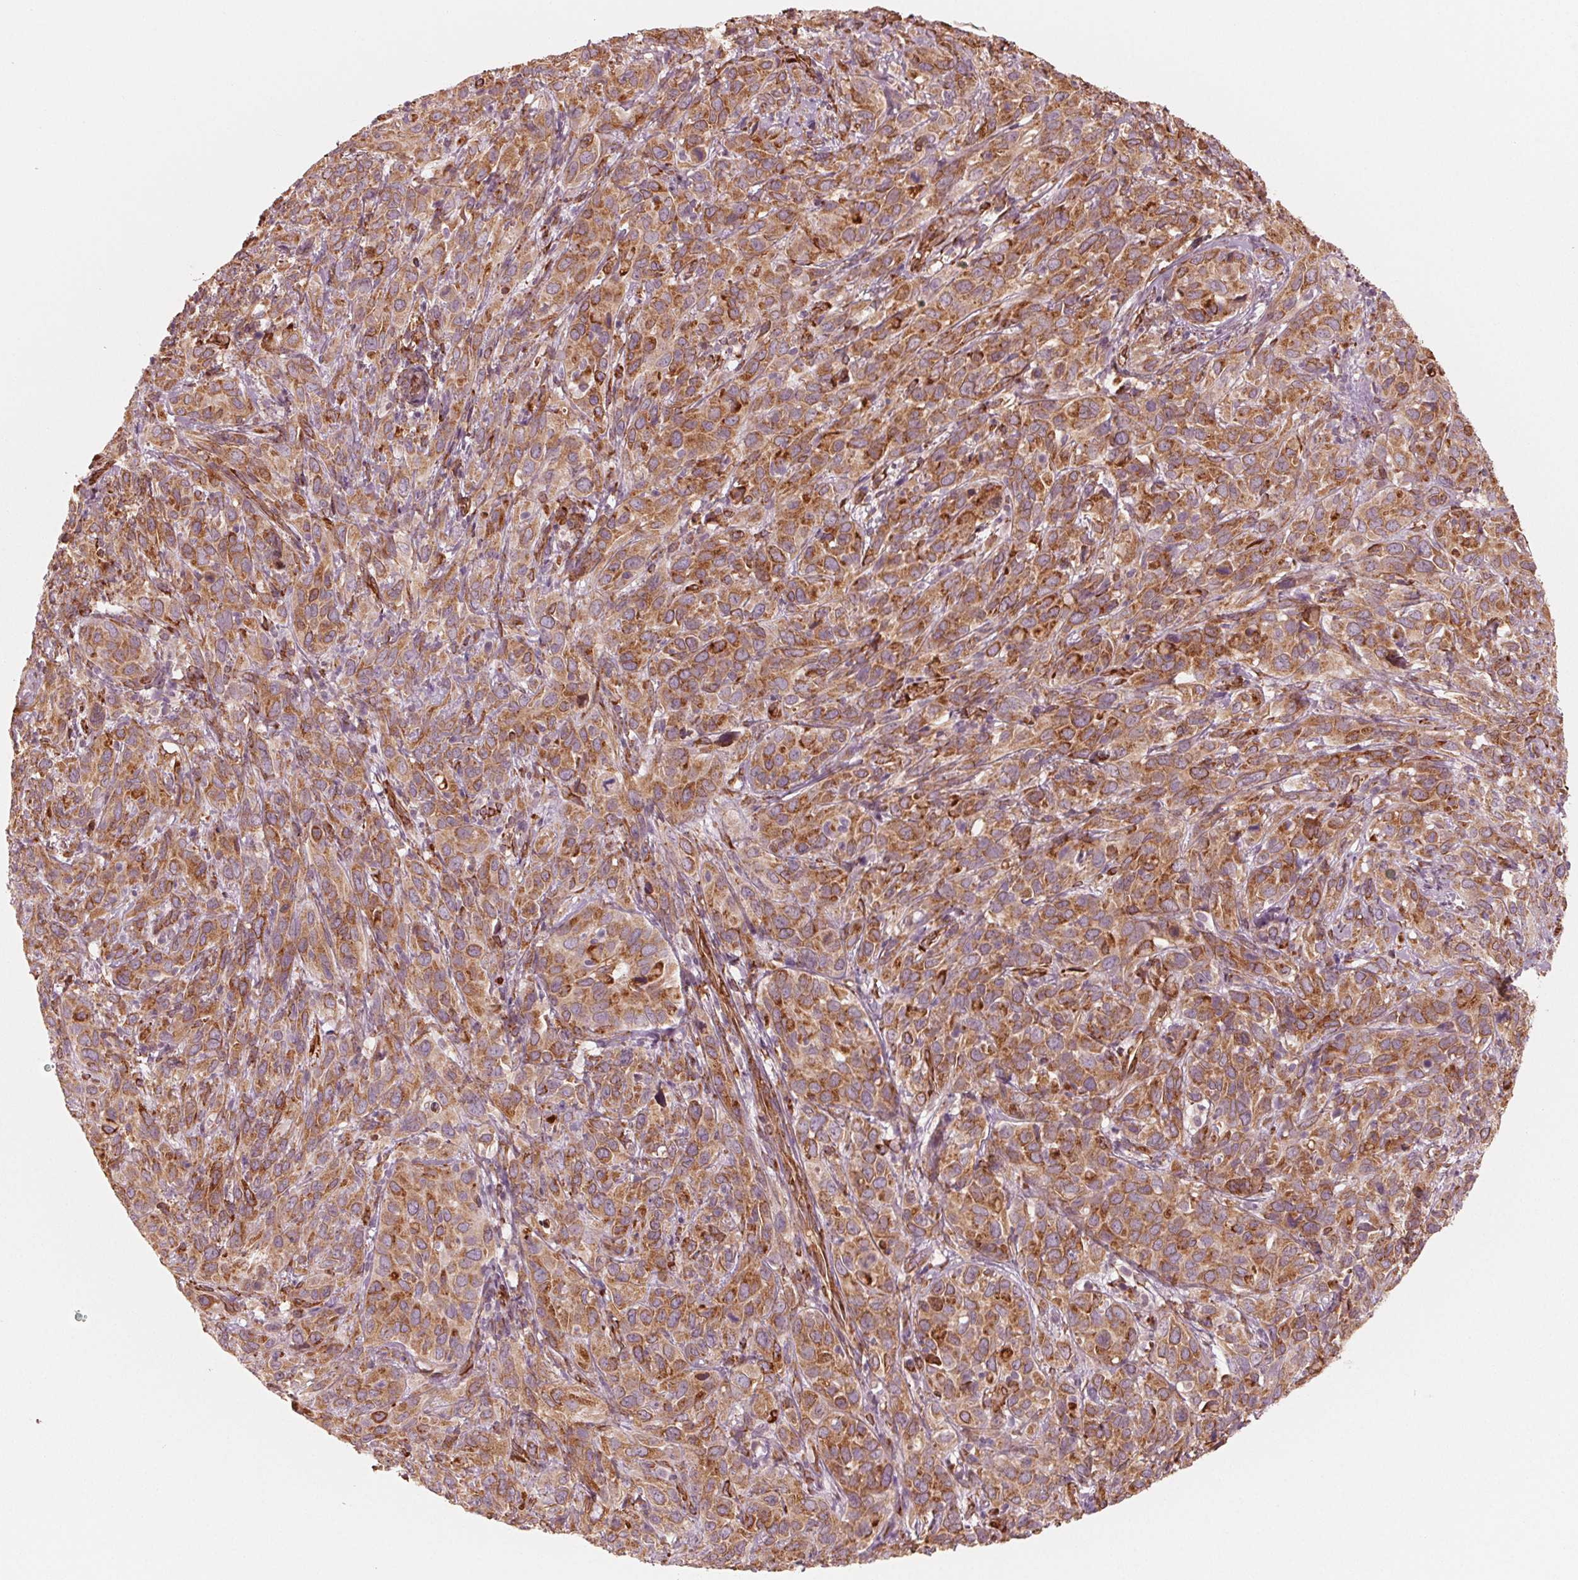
{"staining": {"intensity": "moderate", "quantity": ">75%", "location": "cytoplasmic/membranous"}, "tissue": "cervical cancer", "cell_type": "Tumor cells", "image_type": "cancer", "snomed": [{"axis": "morphology", "description": "Squamous cell carcinoma, NOS"}, {"axis": "topography", "description": "Cervix"}], "caption": "Protein staining demonstrates moderate cytoplasmic/membranous expression in approximately >75% of tumor cells in cervical squamous cell carcinoma.", "gene": "IKBIP", "patient": {"sex": "female", "age": 51}}